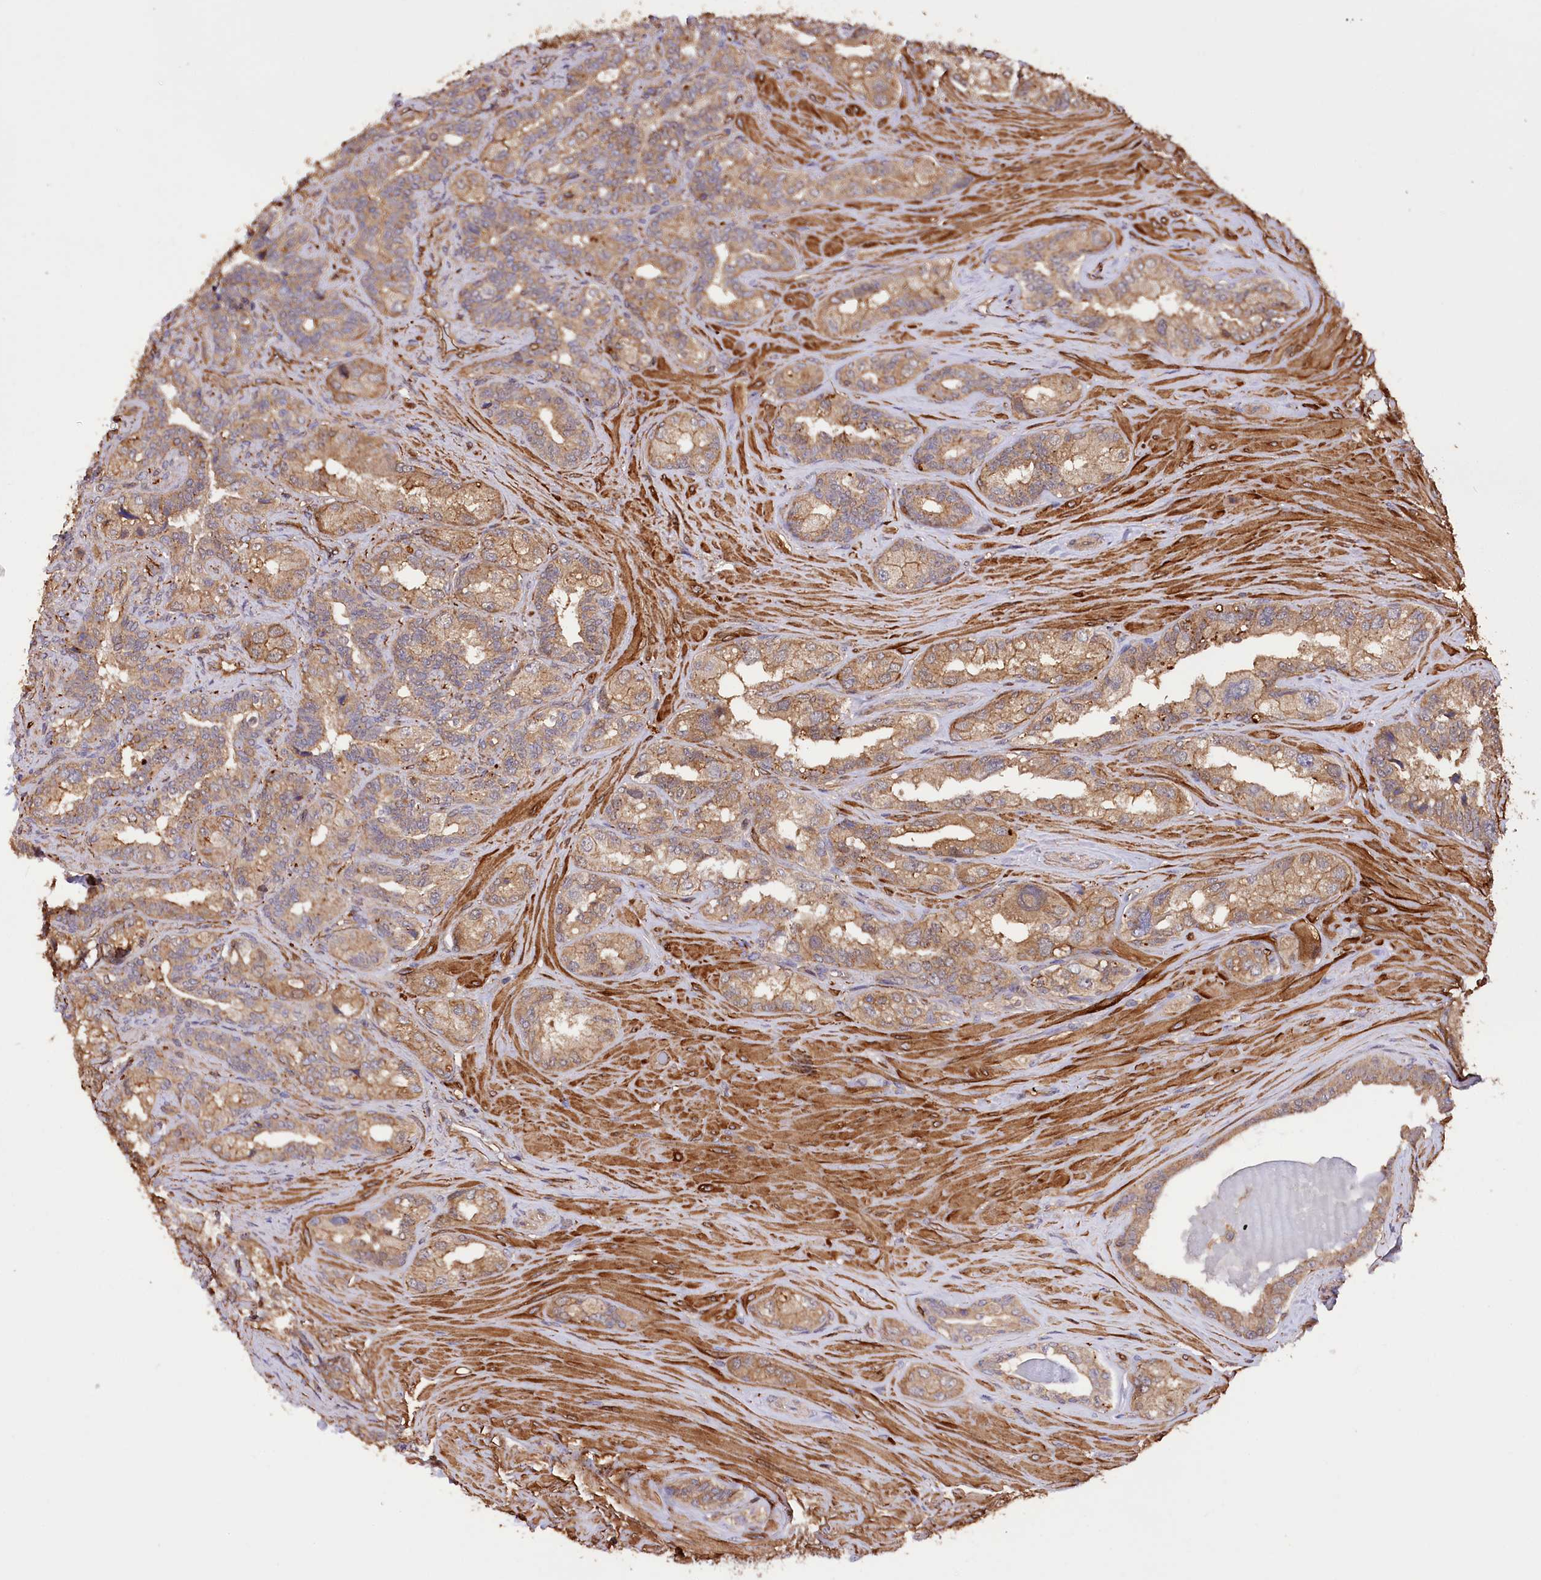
{"staining": {"intensity": "moderate", "quantity": ">75%", "location": "cytoplasmic/membranous"}, "tissue": "seminal vesicle", "cell_type": "Glandular cells", "image_type": "normal", "snomed": [{"axis": "morphology", "description": "Normal tissue, NOS"}, {"axis": "topography", "description": "Seminal veicle"}, {"axis": "topography", "description": "Peripheral nerve tissue"}], "caption": "This micrograph demonstrates immunohistochemistry staining of unremarkable human seminal vesicle, with medium moderate cytoplasmic/membranous positivity in approximately >75% of glandular cells.", "gene": "DPP3", "patient": {"sex": "male", "age": 67}}